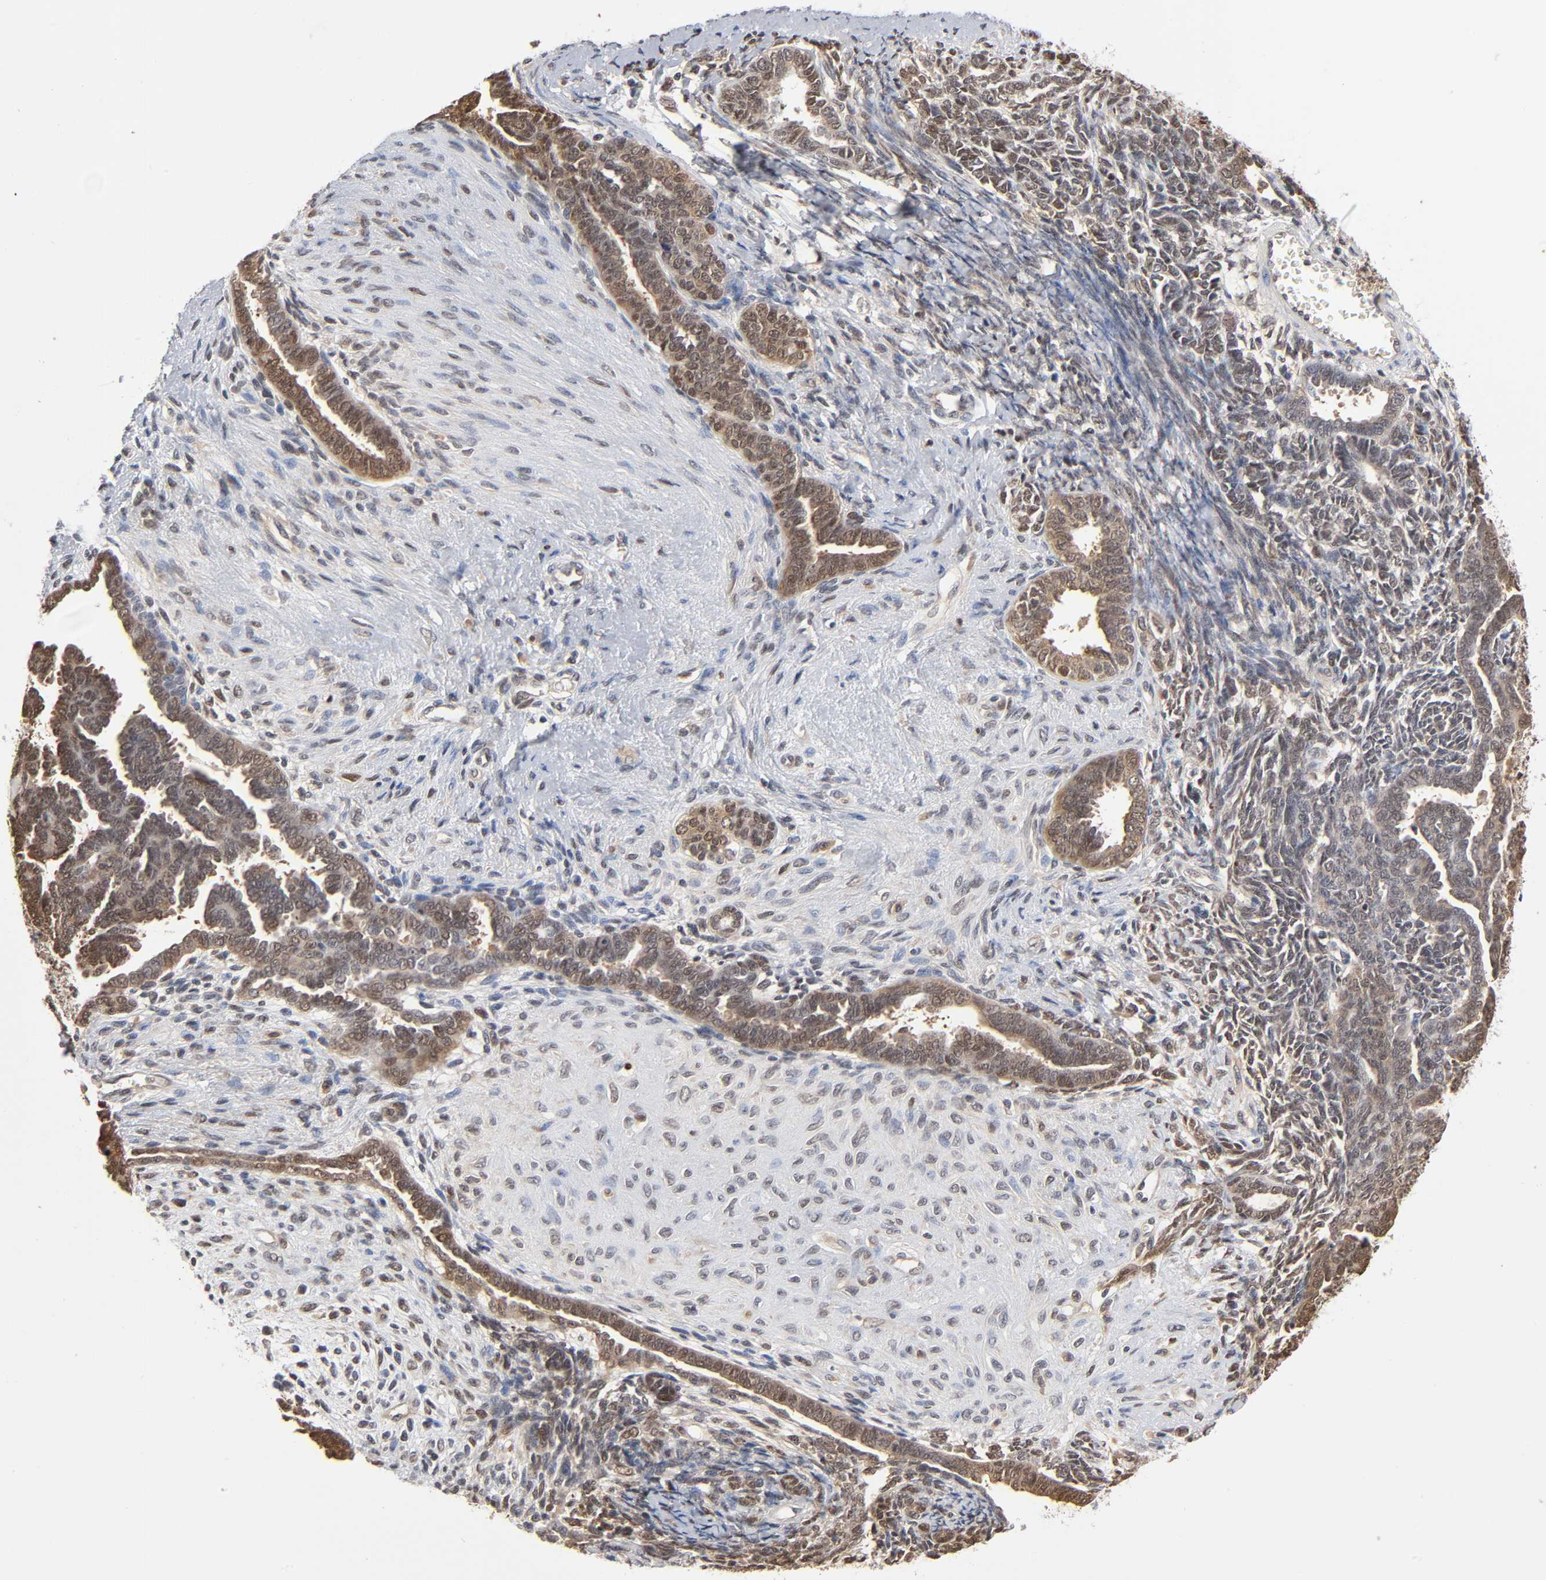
{"staining": {"intensity": "weak", "quantity": "25%-75%", "location": "cytoplasmic/membranous"}, "tissue": "endometrial cancer", "cell_type": "Tumor cells", "image_type": "cancer", "snomed": [{"axis": "morphology", "description": "Neoplasm, malignant, NOS"}, {"axis": "topography", "description": "Endometrium"}], "caption": "Protein expression analysis of endometrial cancer (malignant neoplasm) exhibits weak cytoplasmic/membranous staining in about 25%-75% of tumor cells.", "gene": "DFFB", "patient": {"sex": "female", "age": 74}}